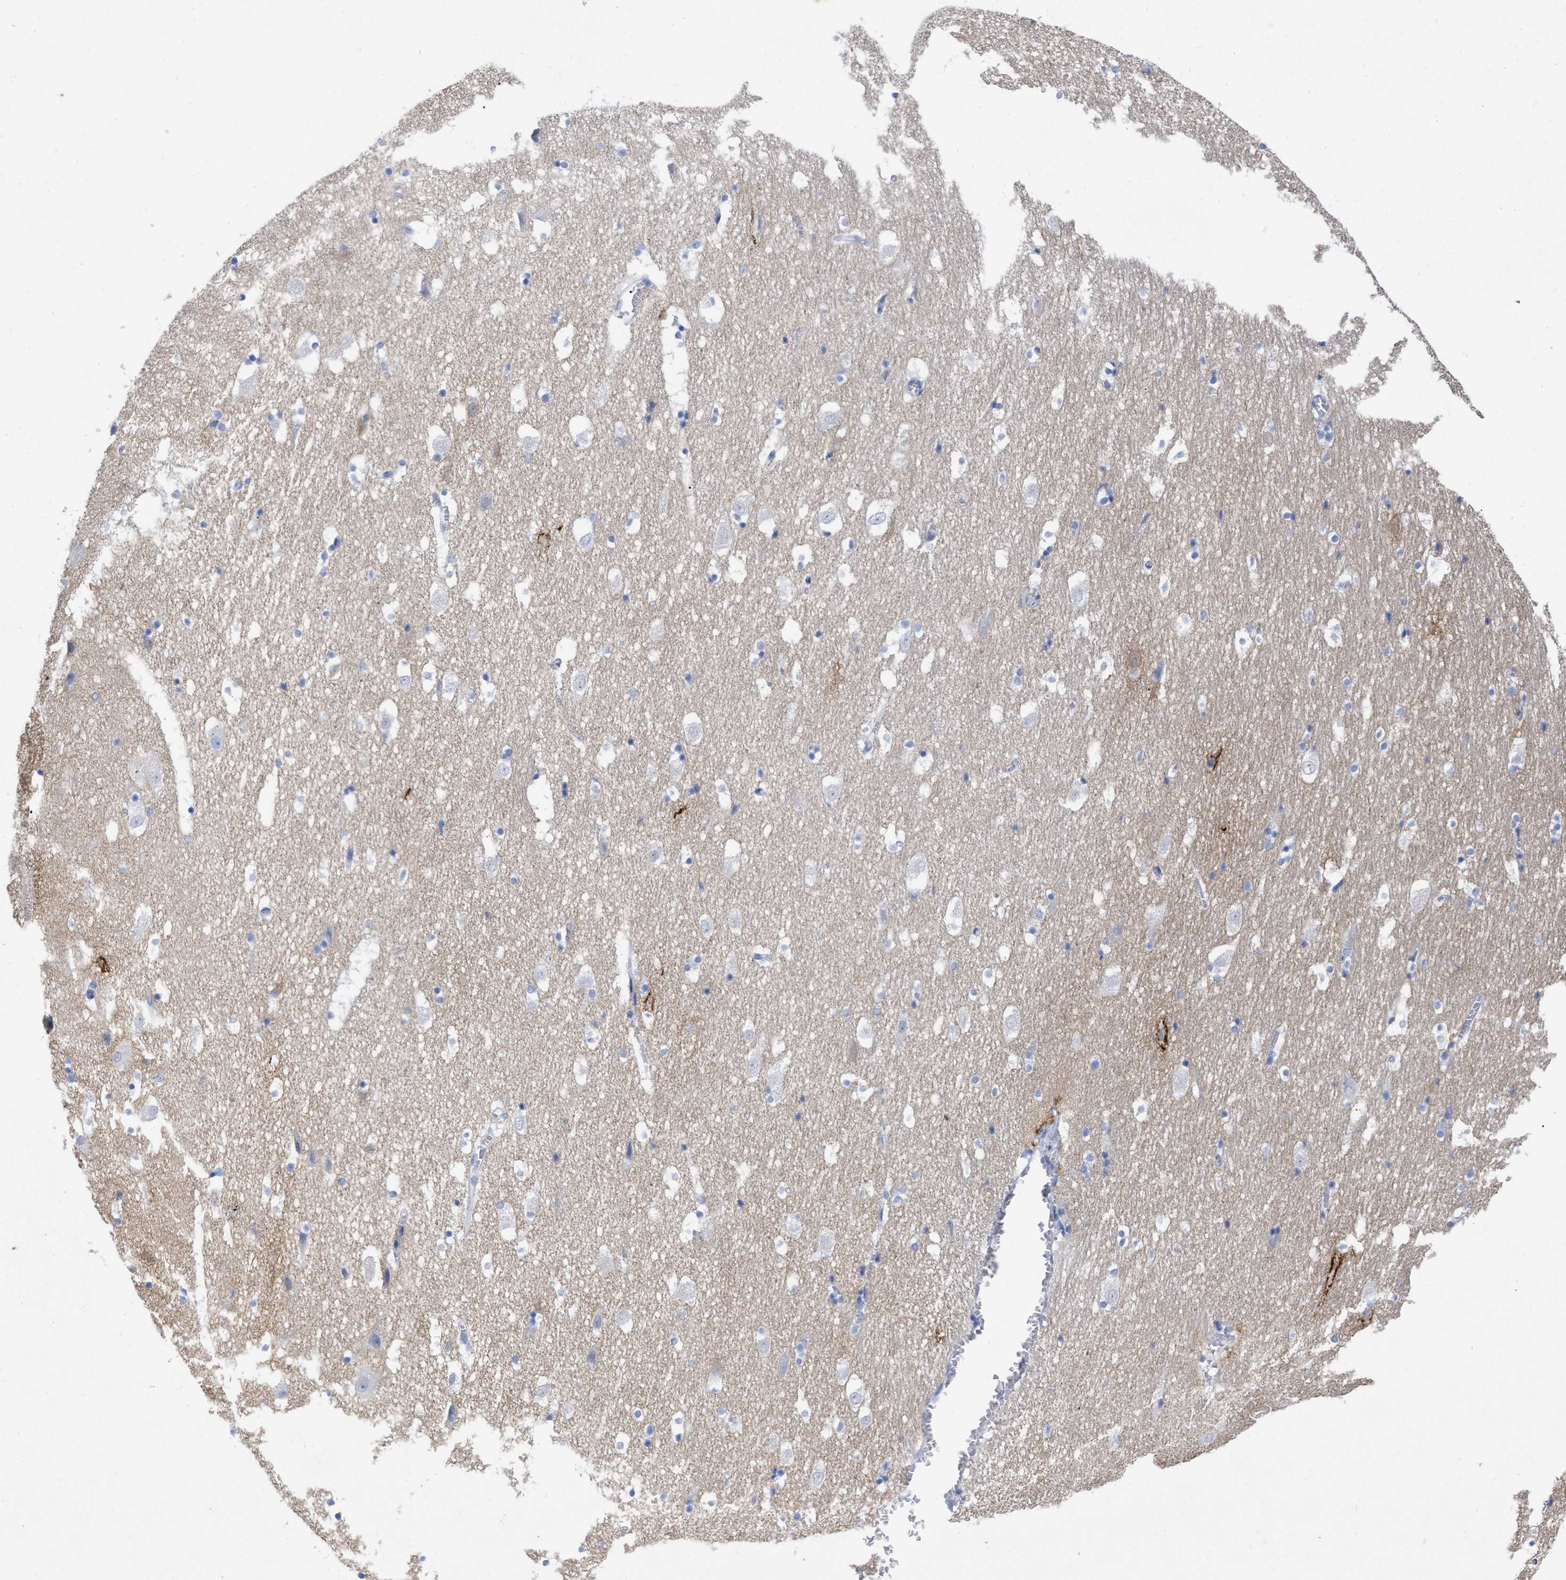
{"staining": {"intensity": "weak", "quantity": "<25%", "location": "cytoplasmic/membranous"}, "tissue": "hippocampus", "cell_type": "Glial cells", "image_type": "normal", "snomed": [{"axis": "morphology", "description": "Normal tissue, NOS"}, {"axis": "topography", "description": "Hippocampus"}], "caption": "Immunohistochemistry of benign human hippocampus demonstrates no expression in glial cells. (Brightfield microscopy of DAB IHC at high magnification).", "gene": "HAPLN1", "patient": {"sex": "male", "age": 45}}